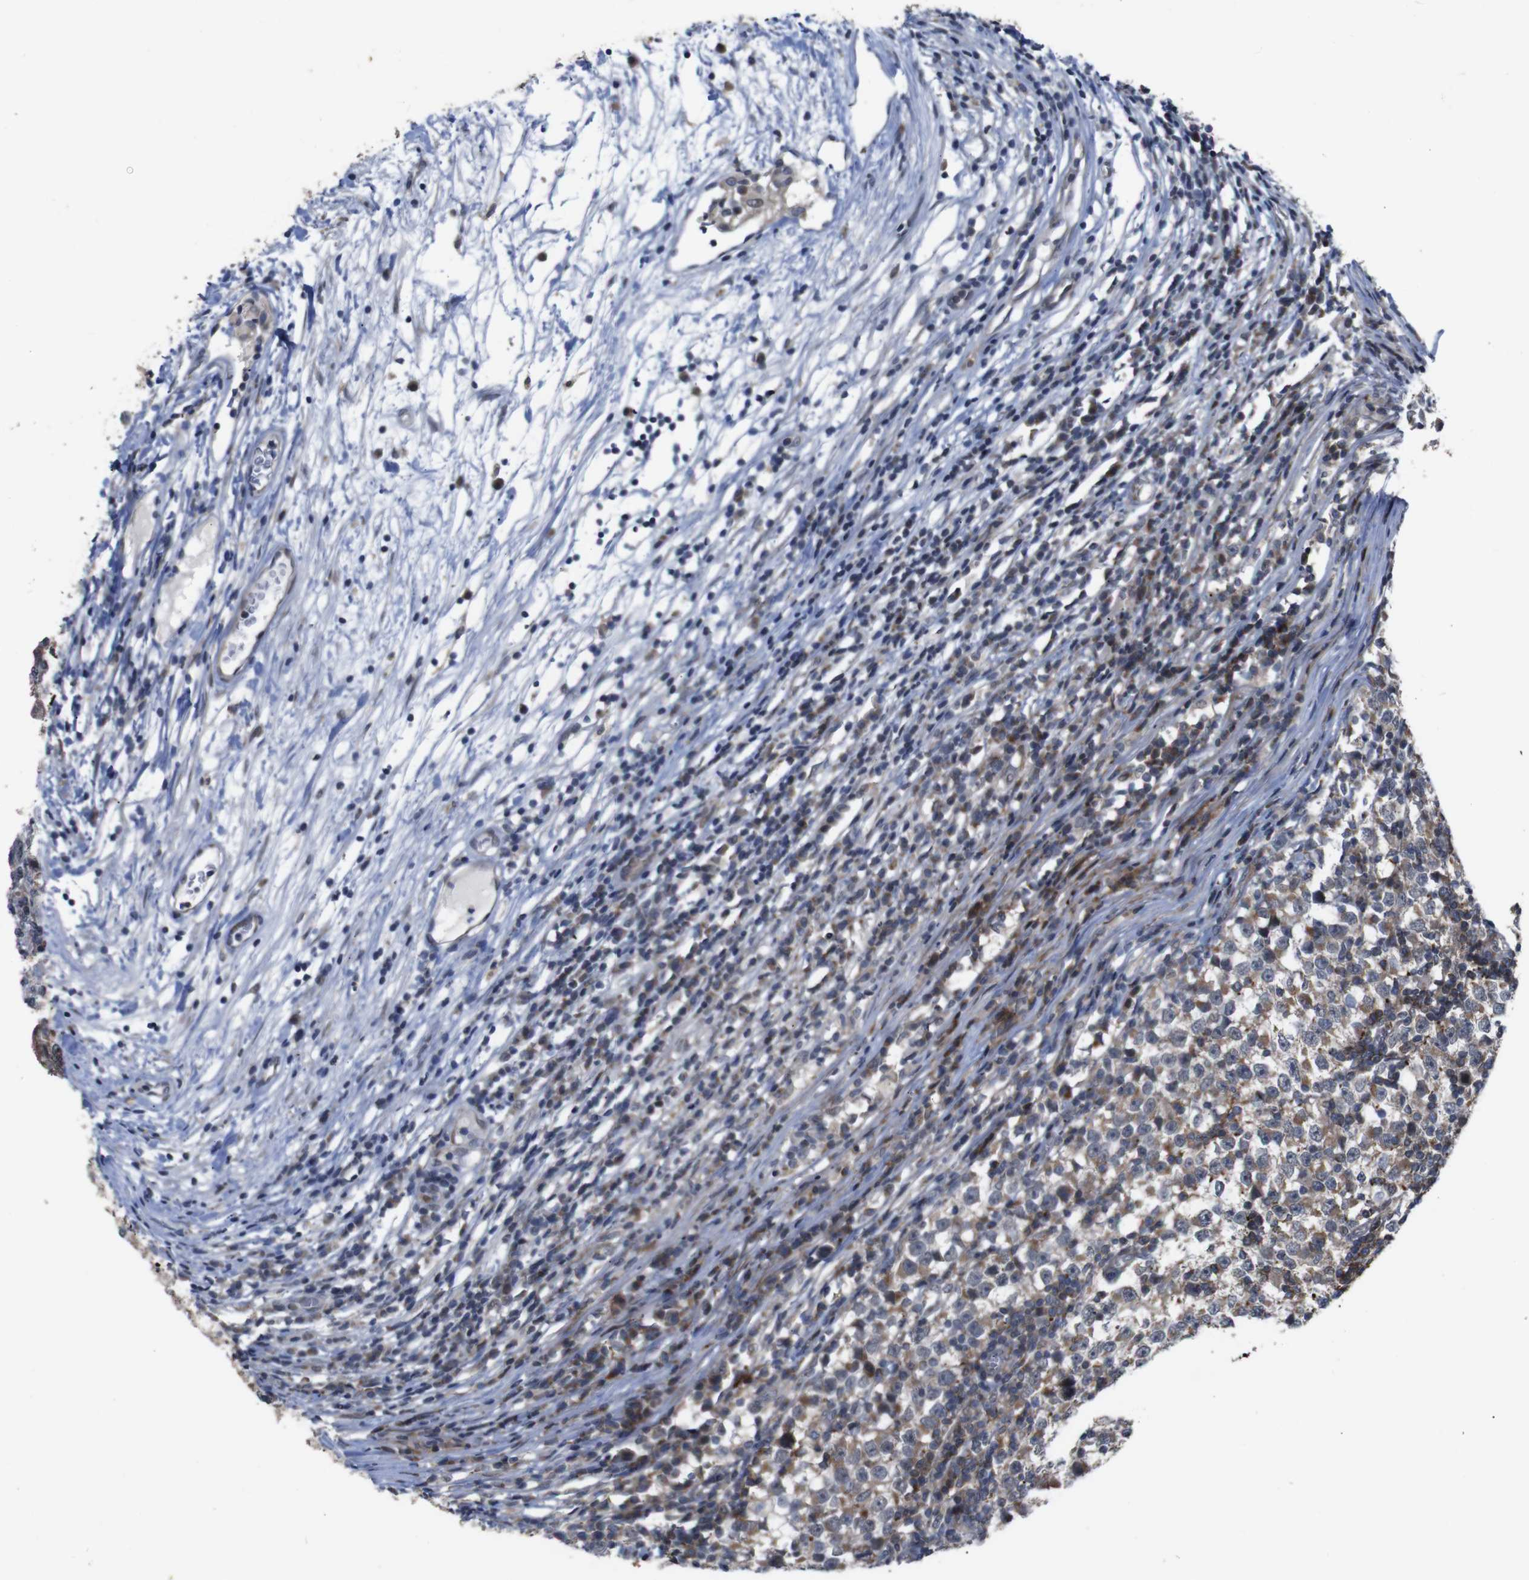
{"staining": {"intensity": "moderate", "quantity": "25%-75%", "location": "cytoplasmic/membranous"}, "tissue": "testis cancer", "cell_type": "Tumor cells", "image_type": "cancer", "snomed": [{"axis": "morphology", "description": "Seminoma, NOS"}, {"axis": "topography", "description": "Testis"}], "caption": "A micrograph showing moderate cytoplasmic/membranous positivity in approximately 25%-75% of tumor cells in testis cancer, as visualized by brown immunohistochemical staining.", "gene": "ATP7B", "patient": {"sex": "male", "age": 65}}